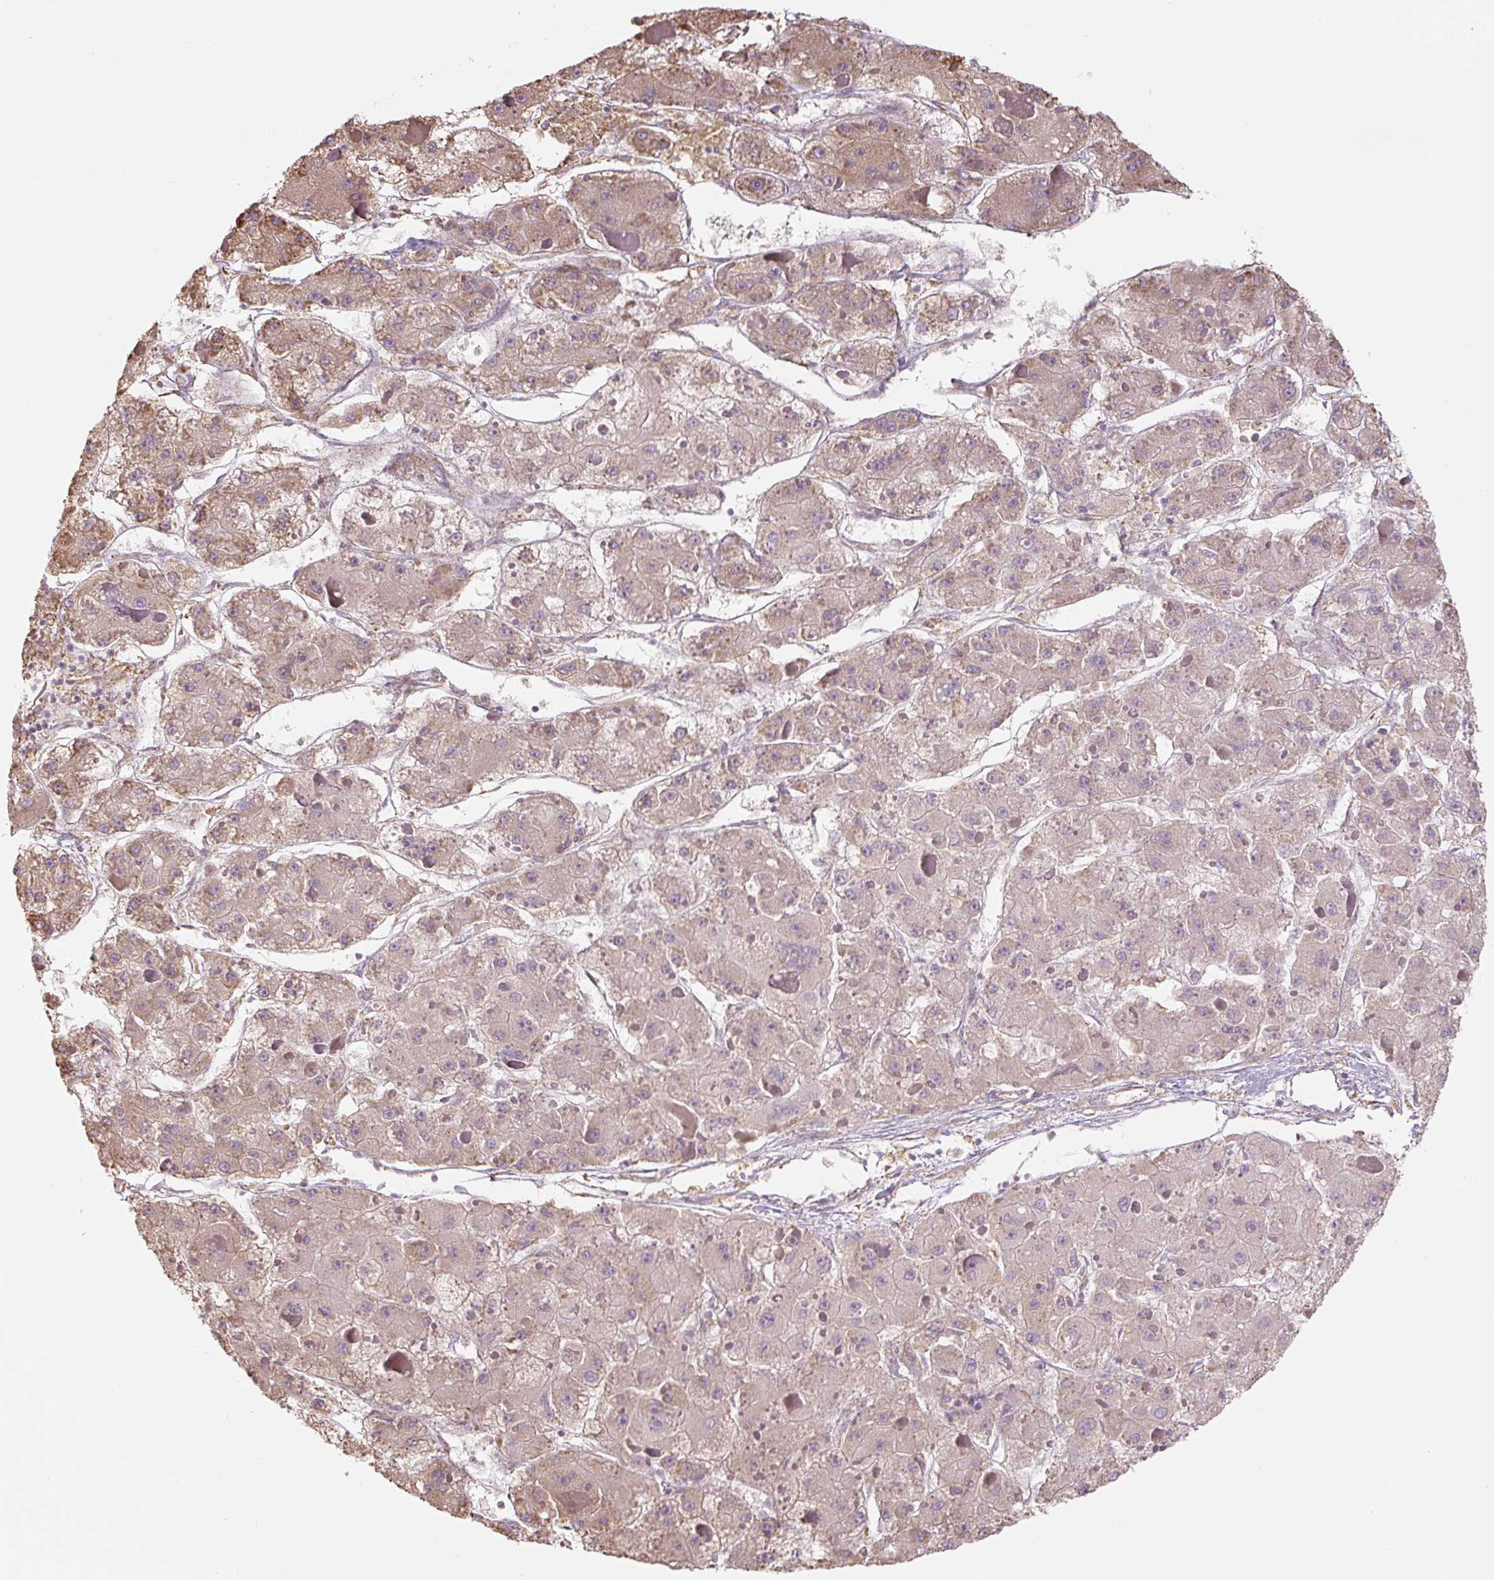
{"staining": {"intensity": "weak", "quantity": ">75%", "location": "cytoplasmic/membranous"}, "tissue": "liver cancer", "cell_type": "Tumor cells", "image_type": "cancer", "snomed": [{"axis": "morphology", "description": "Carcinoma, Hepatocellular, NOS"}, {"axis": "topography", "description": "Liver"}], "caption": "Liver cancer (hepatocellular carcinoma) stained with DAB immunohistochemistry (IHC) shows low levels of weak cytoplasmic/membranous expression in about >75% of tumor cells.", "gene": "RASA1", "patient": {"sex": "female", "age": 73}}